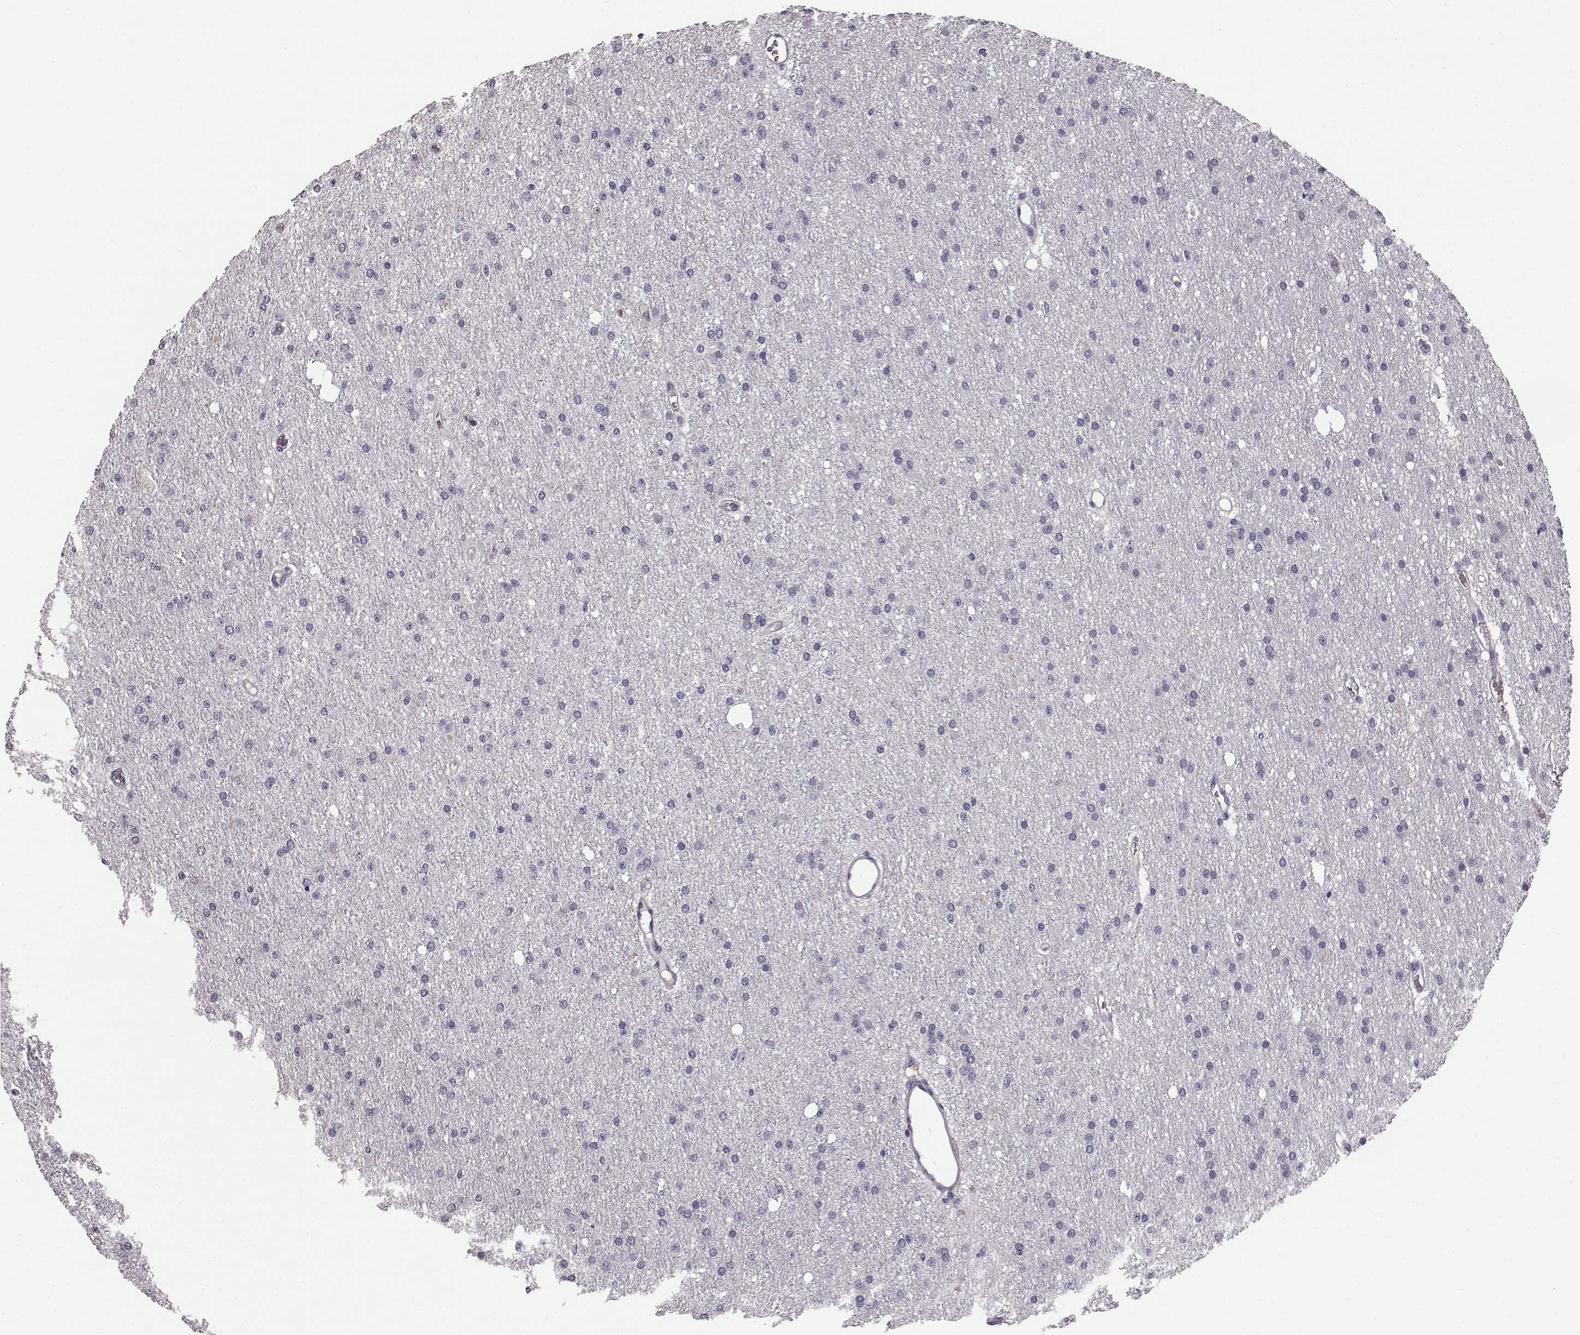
{"staining": {"intensity": "negative", "quantity": "none", "location": "none"}, "tissue": "glioma", "cell_type": "Tumor cells", "image_type": "cancer", "snomed": [{"axis": "morphology", "description": "Glioma, malignant, Low grade"}, {"axis": "topography", "description": "Brain"}], "caption": "Tumor cells show no significant protein positivity in glioma.", "gene": "BFSP2", "patient": {"sex": "male", "age": 27}}